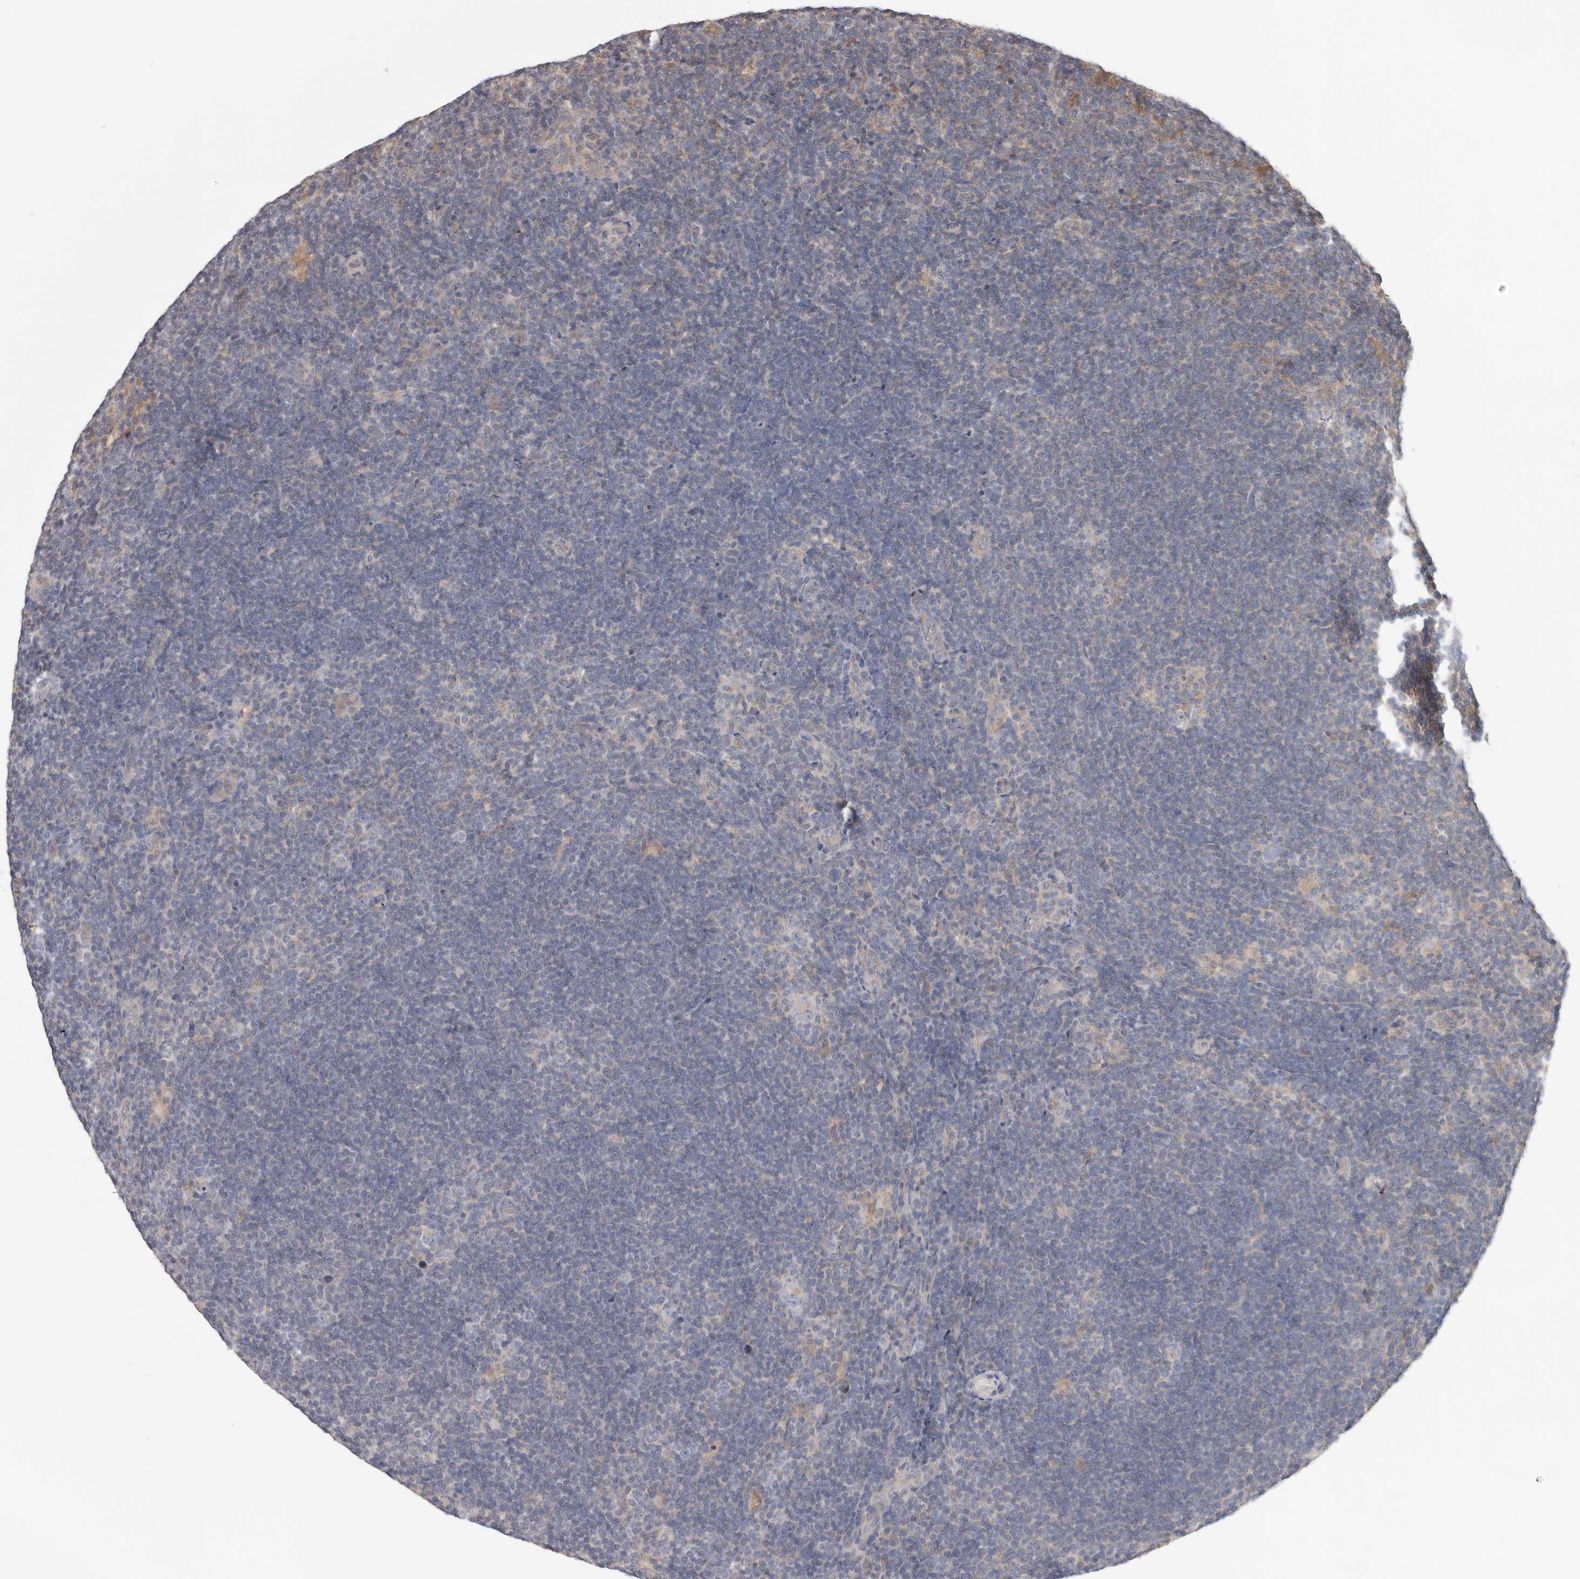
{"staining": {"intensity": "moderate", "quantity": "25%-75%", "location": "cytoplasmic/membranous"}, "tissue": "lymphoma", "cell_type": "Tumor cells", "image_type": "cancer", "snomed": [{"axis": "morphology", "description": "Hodgkin's disease, NOS"}, {"axis": "topography", "description": "Lymph node"}], "caption": "Lymphoma was stained to show a protein in brown. There is medium levels of moderate cytoplasmic/membranous expression in approximately 25%-75% of tumor cells. Using DAB (3,3'-diaminobenzidine) (brown) and hematoxylin (blue) stains, captured at high magnification using brightfield microscopy.", "gene": "LRP6", "patient": {"sex": "female", "age": 57}}